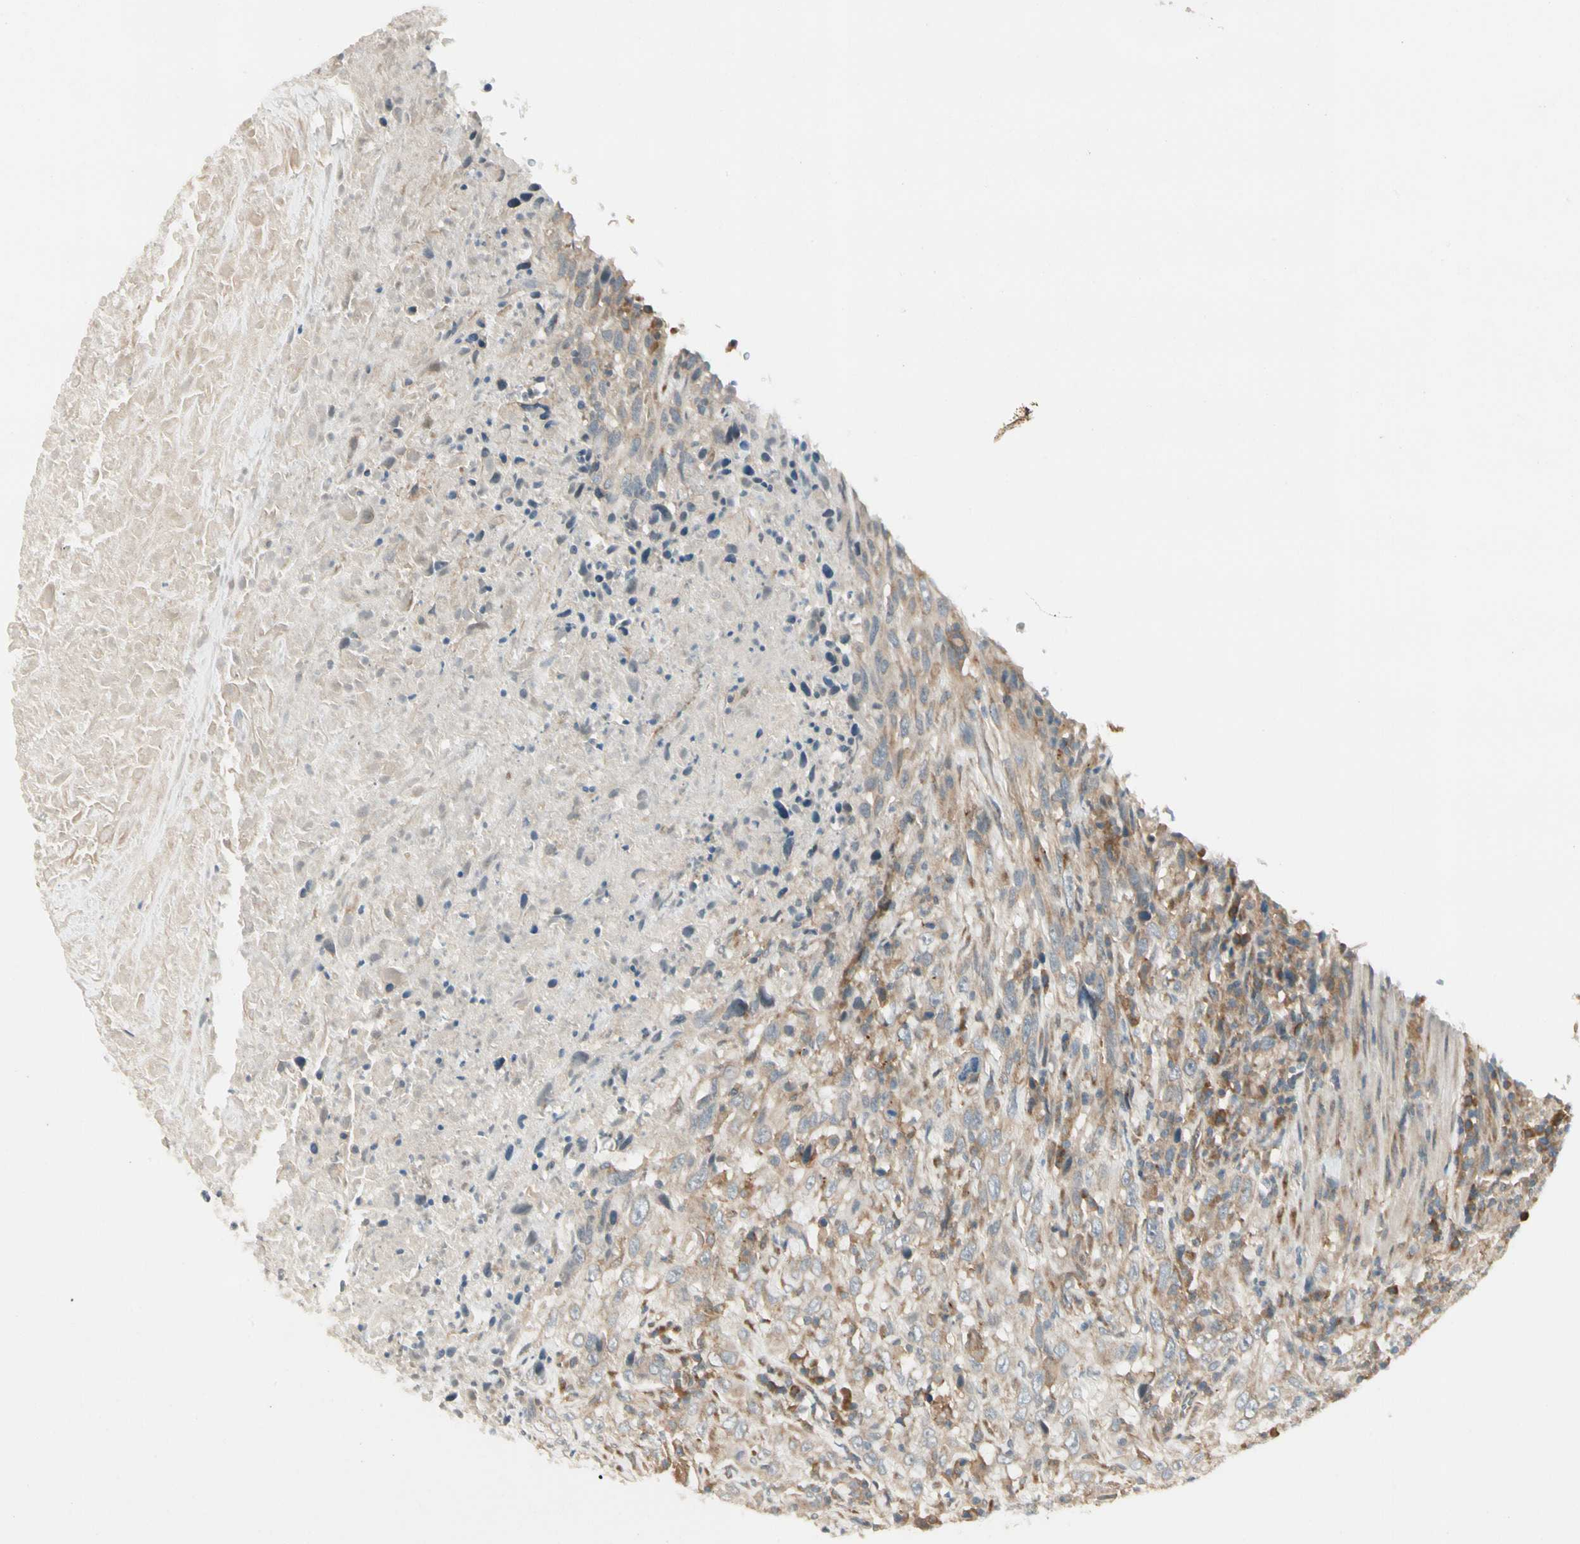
{"staining": {"intensity": "weak", "quantity": "25%-75%", "location": "cytoplasmic/membranous"}, "tissue": "urothelial cancer", "cell_type": "Tumor cells", "image_type": "cancer", "snomed": [{"axis": "morphology", "description": "Urothelial carcinoma, High grade"}, {"axis": "topography", "description": "Urinary bladder"}], "caption": "This is an image of IHC staining of urothelial cancer, which shows weak staining in the cytoplasmic/membranous of tumor cells.", "gene": "FNDC3B", "patient": {"sex": "male", "age": 61}}